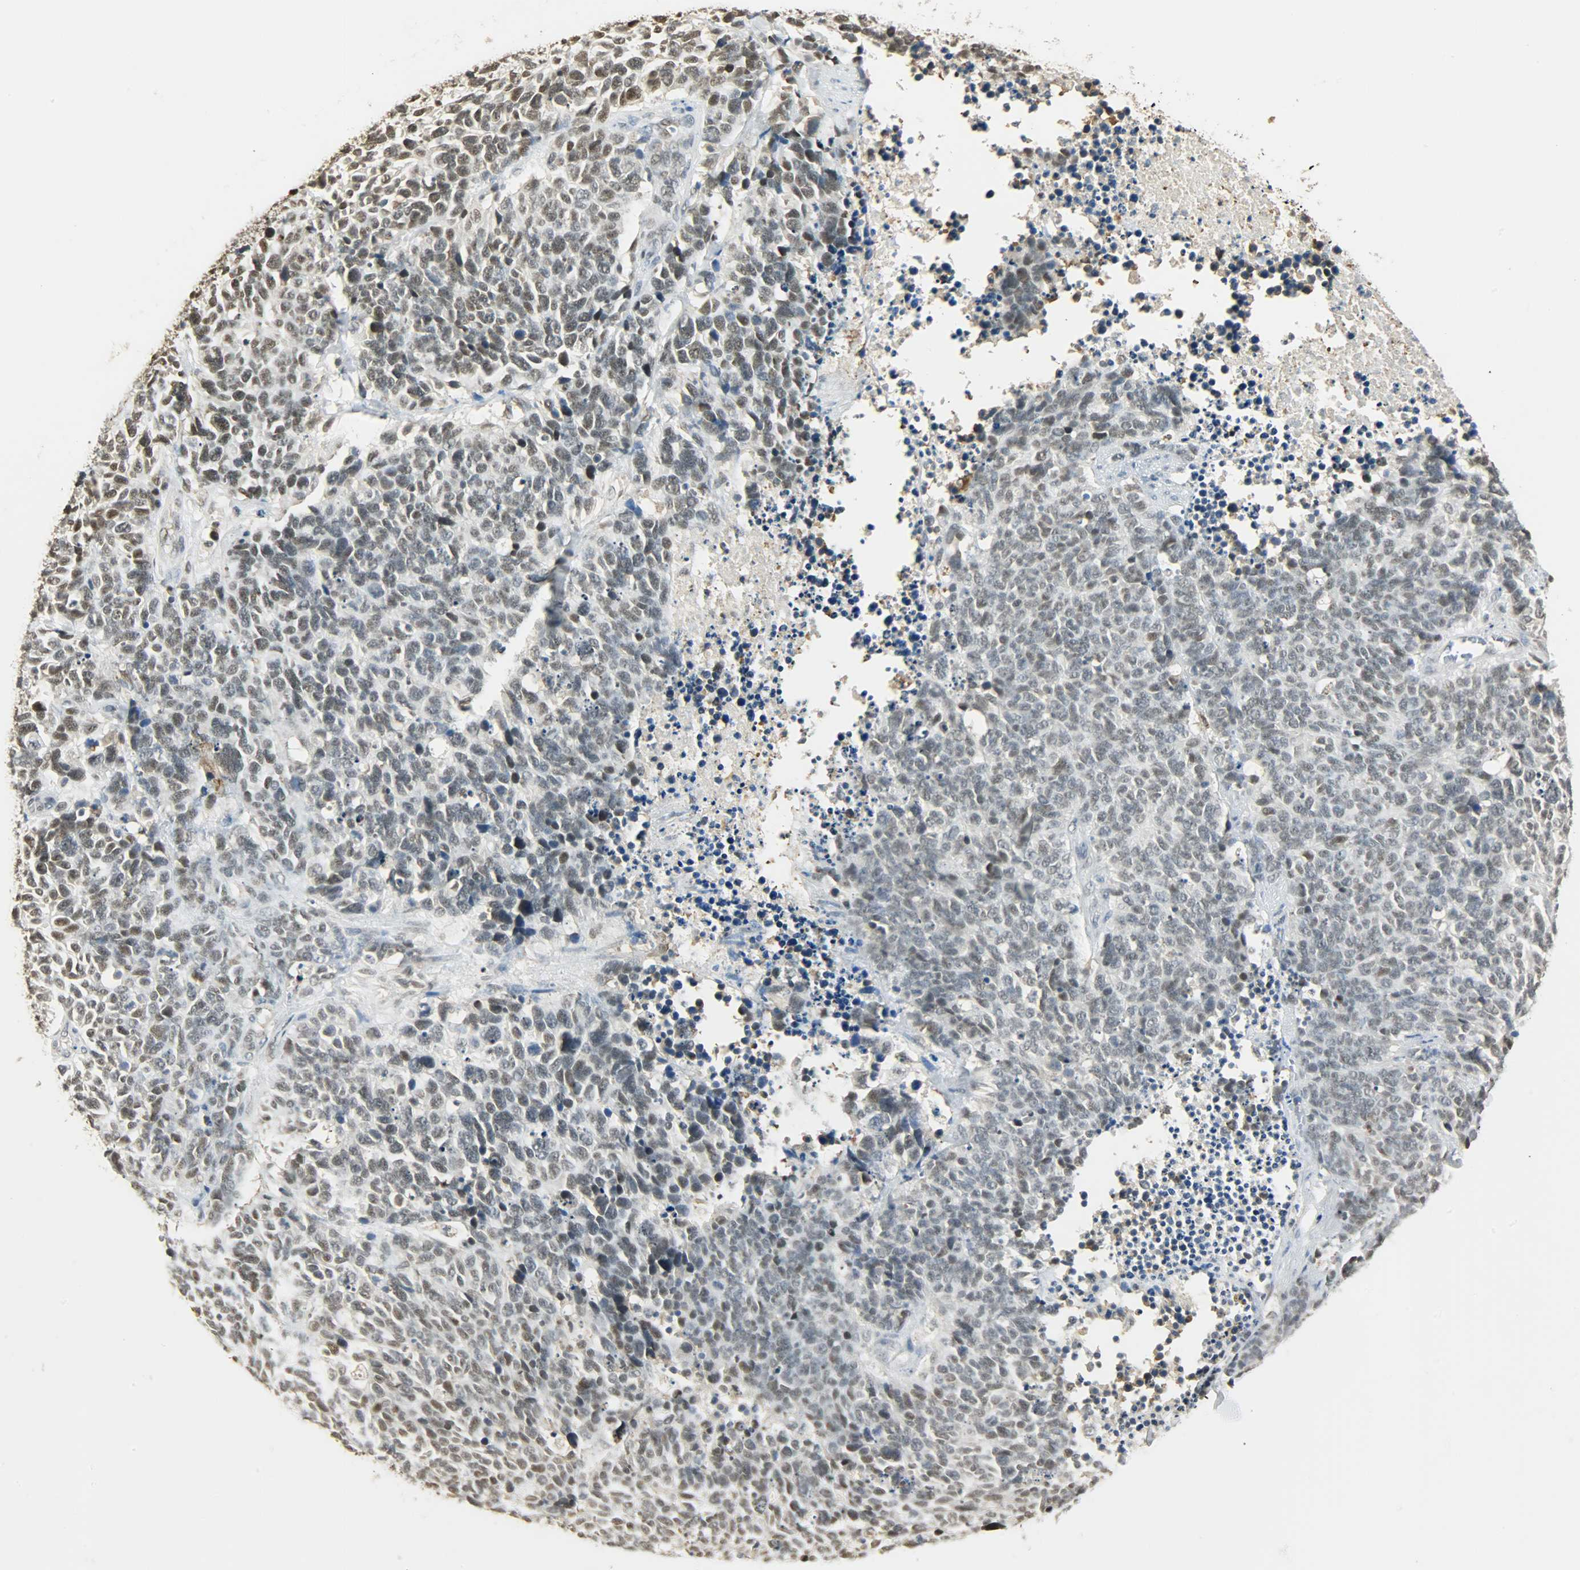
{"staining": {"intensity": "weak", "quantity": ">75%", "location": "nuclear"}, "tissue": "lung cancer", "cell_type": "Tumor cells", "image_type": "cancer", "snomed": [{"axis": "morphology", "description": "Neoplasm, malignant, NOS"}, {"axis": "topography", "description": "Lung"}], "caption": "Immunohistochemical staining of human lung cancer displays weak nuclear protein positivity in approximately >75% of tumor cells.", "gene": "NGFR", "patient": {"sex": "female", "age": 58}}